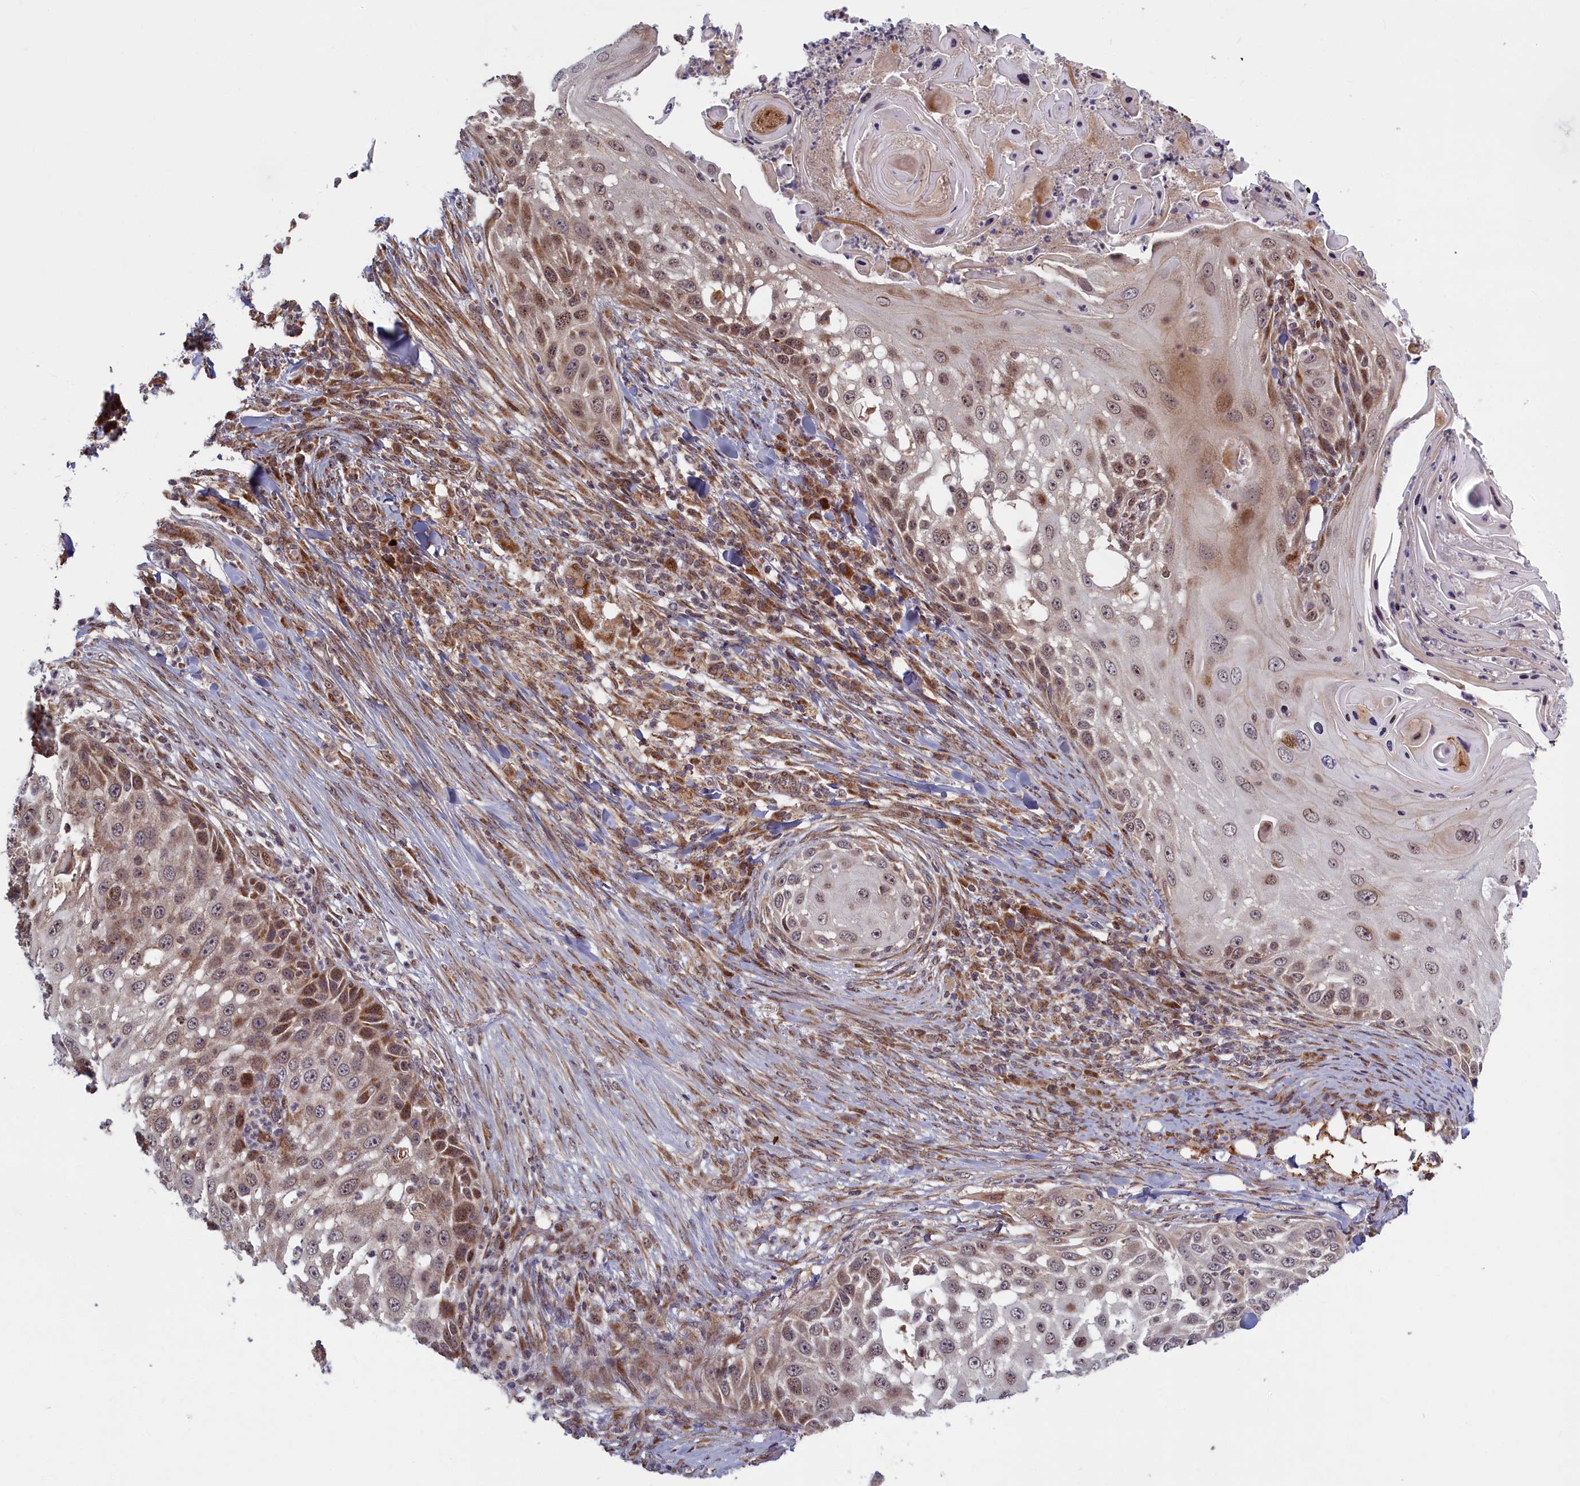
{"staining": {"intensity": "moderate", "quantity": "25%-75%", "location": "cytoplasmic/membranous,nuclear"}, "tissue": "skin cancer", "cell_type": "Tumor cells", "image_type": "cancer", "snomed": [{"axis": "morphology", "description": "Squamous cell carcinoma, NOS"}, {"axis": "topography", "description": "Skin"}], "caption": "A brown stain shows moderate cytoplasmic/membranous and nuclear expression of a protein in human squamous cell carcinoma (skin) tumor cells.", "gene": "PLA2G10", "patient": {"sex": "female", "age": 44}}